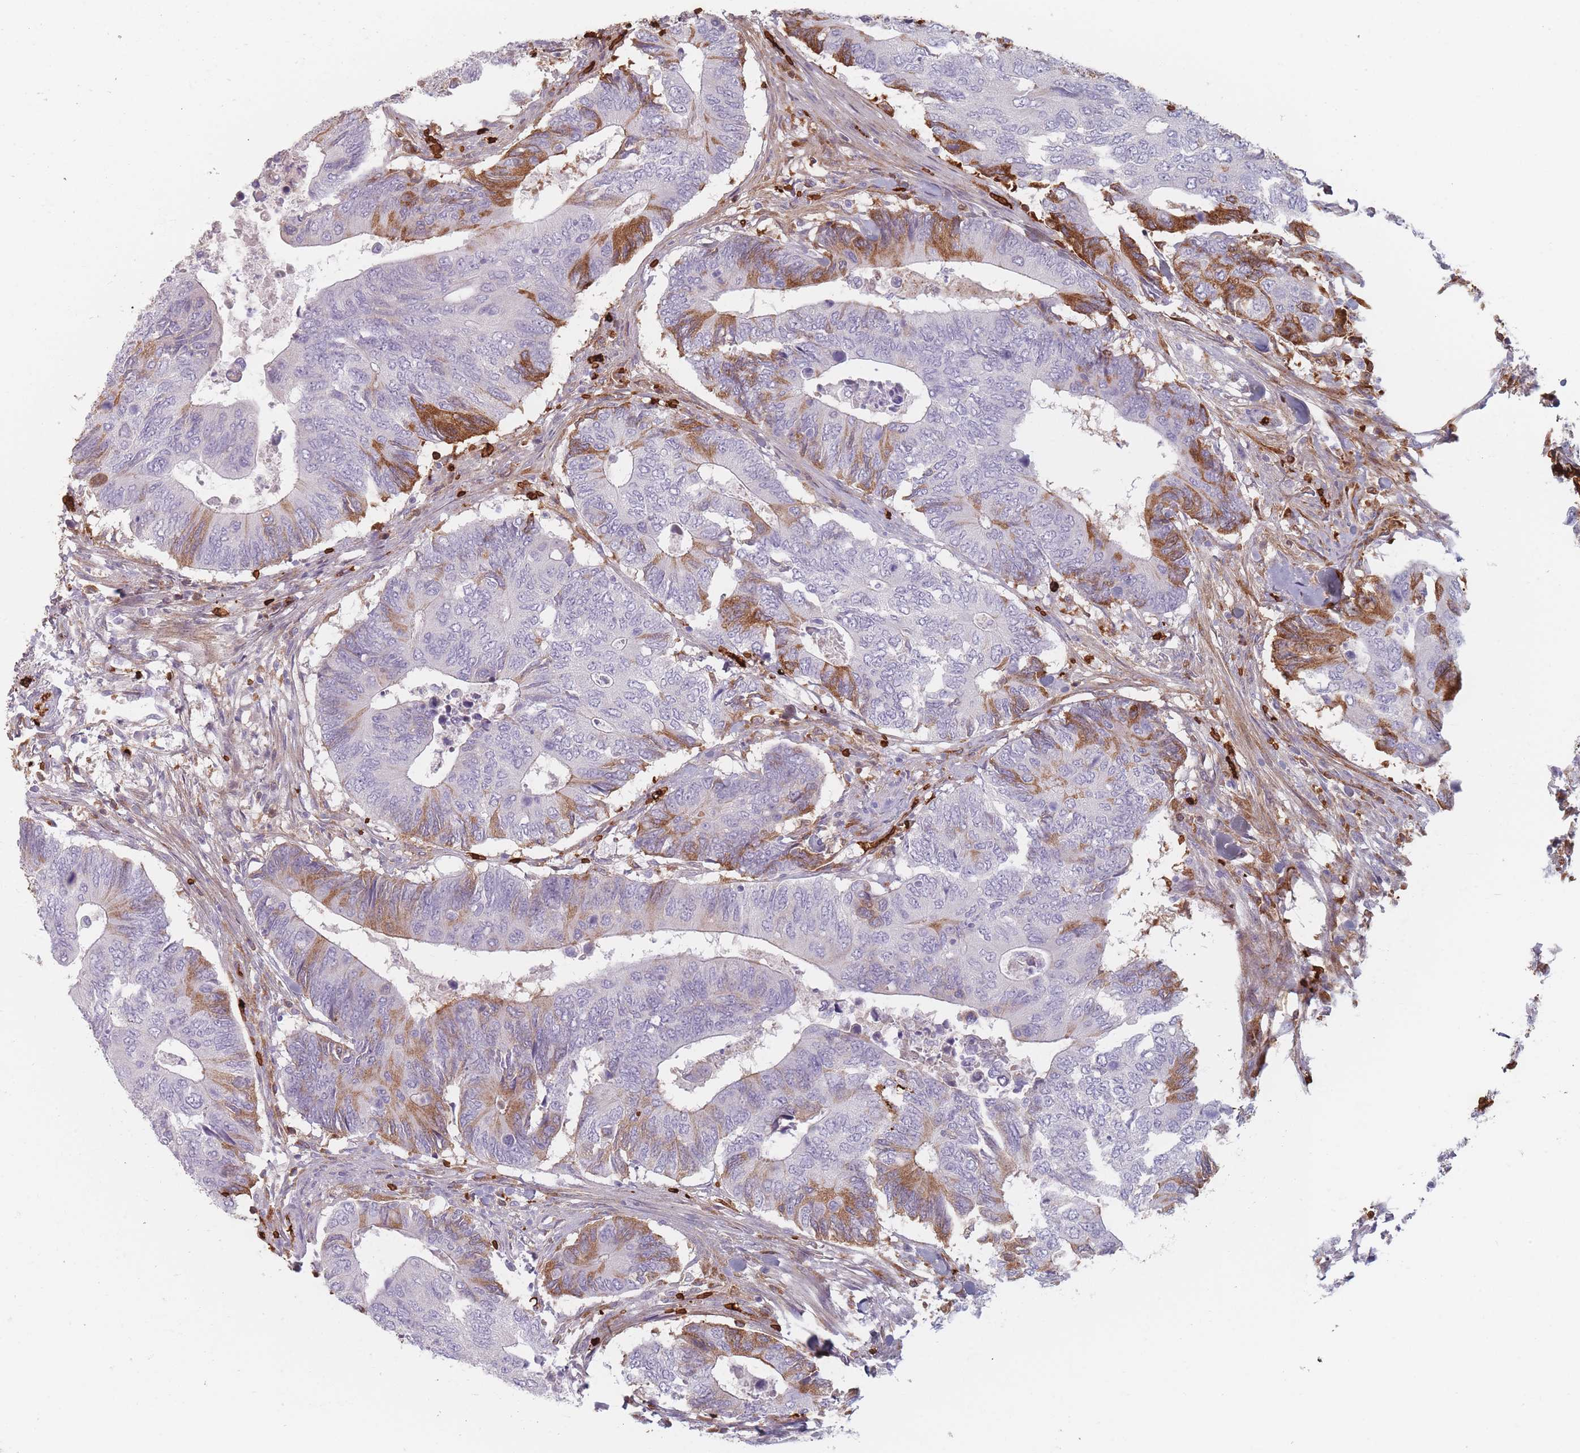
{"staining": {"intensity": "moderate", "quantity": "<25%", "location": "cytoplasmic/membranous"}, "tissue": "colorectal cancer", "cell_type": "Tumor cells", "image_type": "cancer", "snomed": [{"axis": "morphology", "description": "Adenocarcinoma, NOS"}, {"axis": "topography", "description": "Colon"}], "caption": "High-power microscopy captured an immunohistochemistry (IHC) histopathology image of adenocarcinoma (colorectal), revealing moderate cytoplasmic/membranous positivity in about <25% of tumor cells.", "gene": "SLC2A6", "patient": {"sex": "male", "age": 87}}